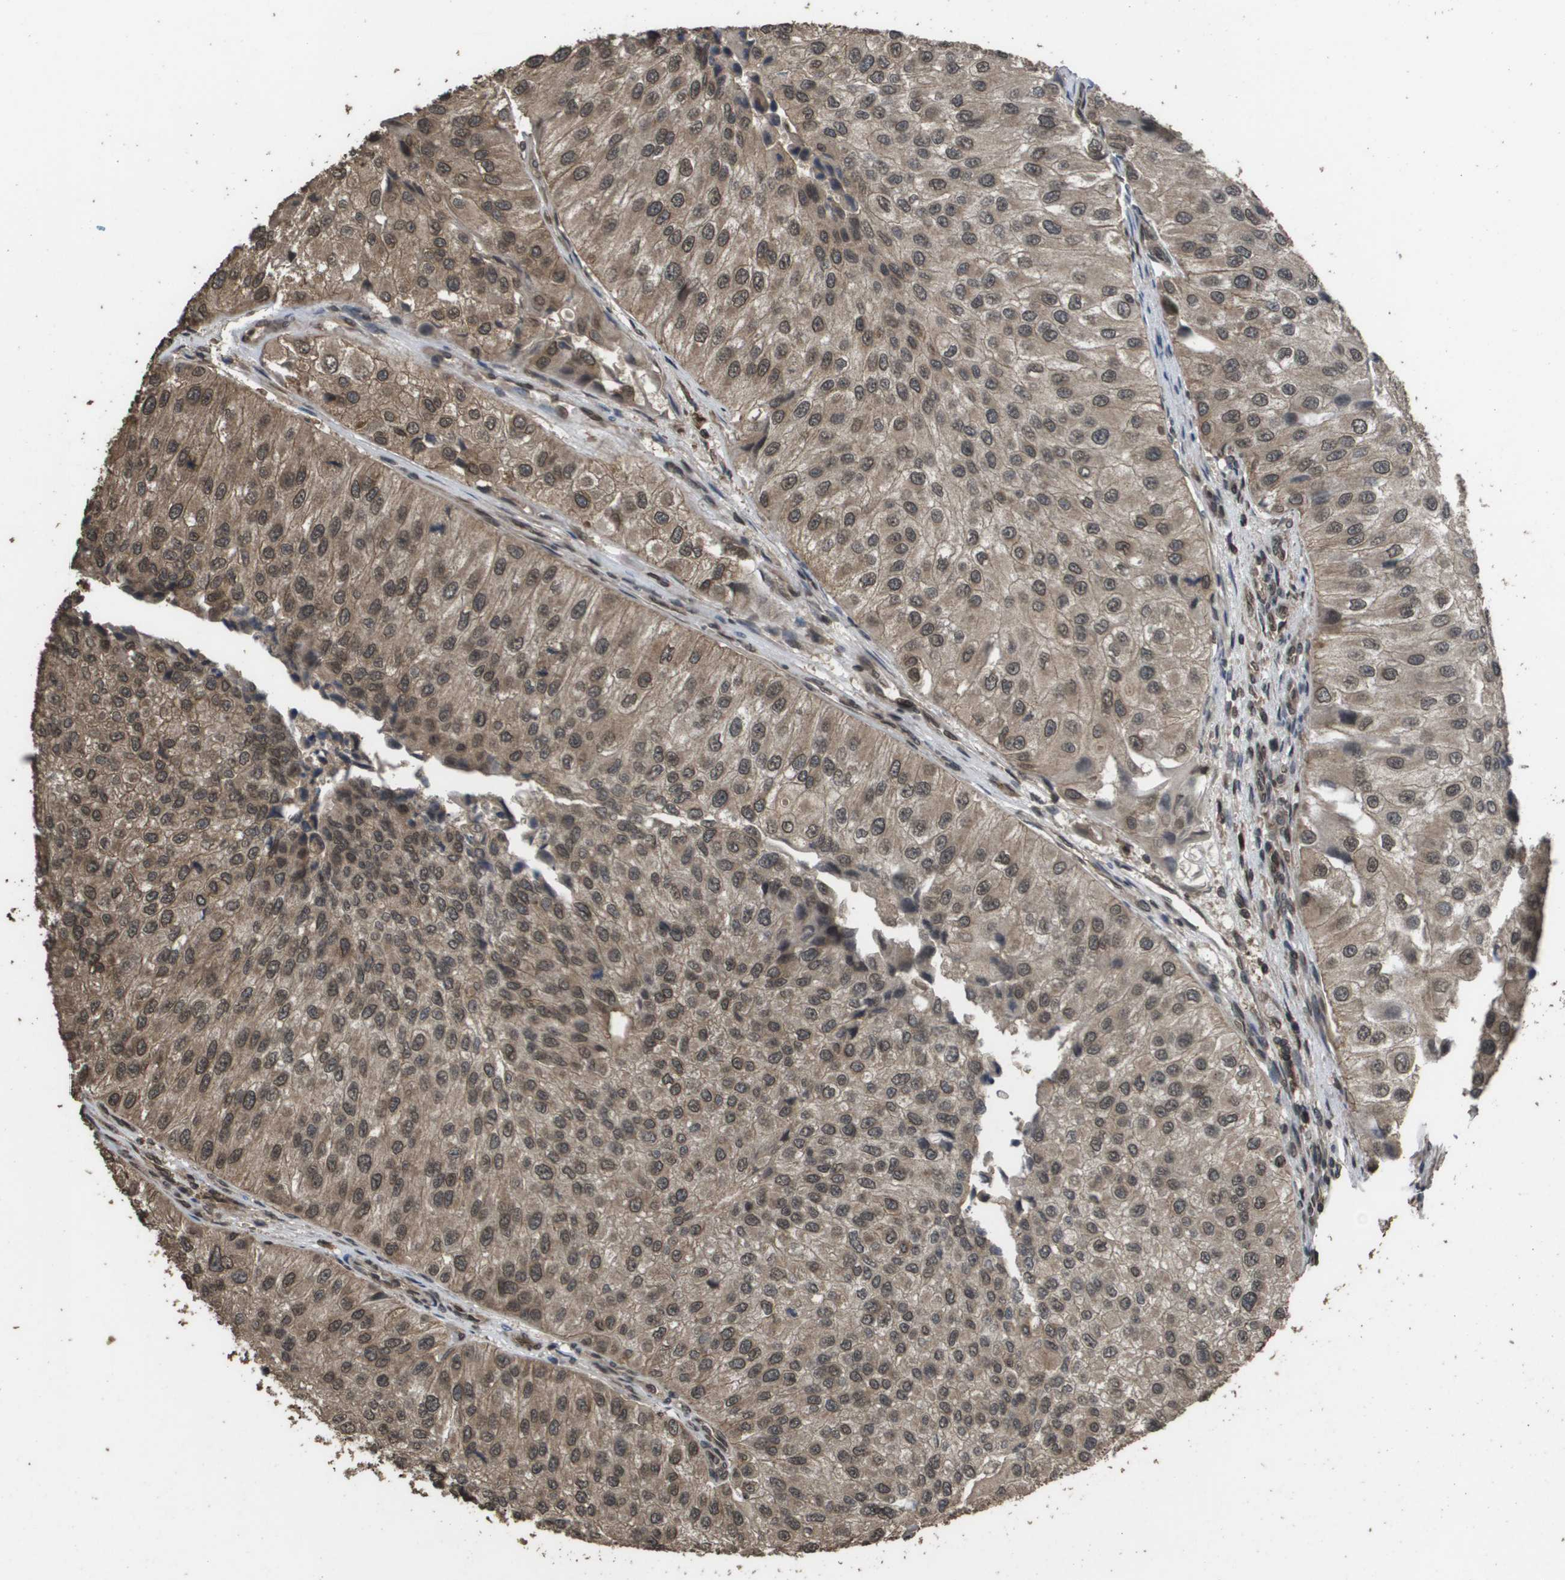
{"staining": {"intensity": "moderate", "quantity": ">75%", "location": "cytoplasmic/membranous,nuclear"}, "tissue": "urothelial cancer", "cell_type": "Tumor cells", "image_type": "cancer", "snomed": [{"axis": "morphology", "description": "Urothelial carcinoma, High grade"}, {"axis": "topography", "description": "Kidney"}, {"axis": "topography", "description": "Urinary bladder"}], "caption": "Immunohistochemistry (IHC) of urothelial cancer reveals medium levels of moderate cytoplasmic/membranous and nuclear staining in approximately >75% of tumor cells. Immunohistochemistry stains the protein of interest in brown and the nuclei are stained blue.", "gene": "AXIN2", "patient": {"sex": "male", "age": 77}}